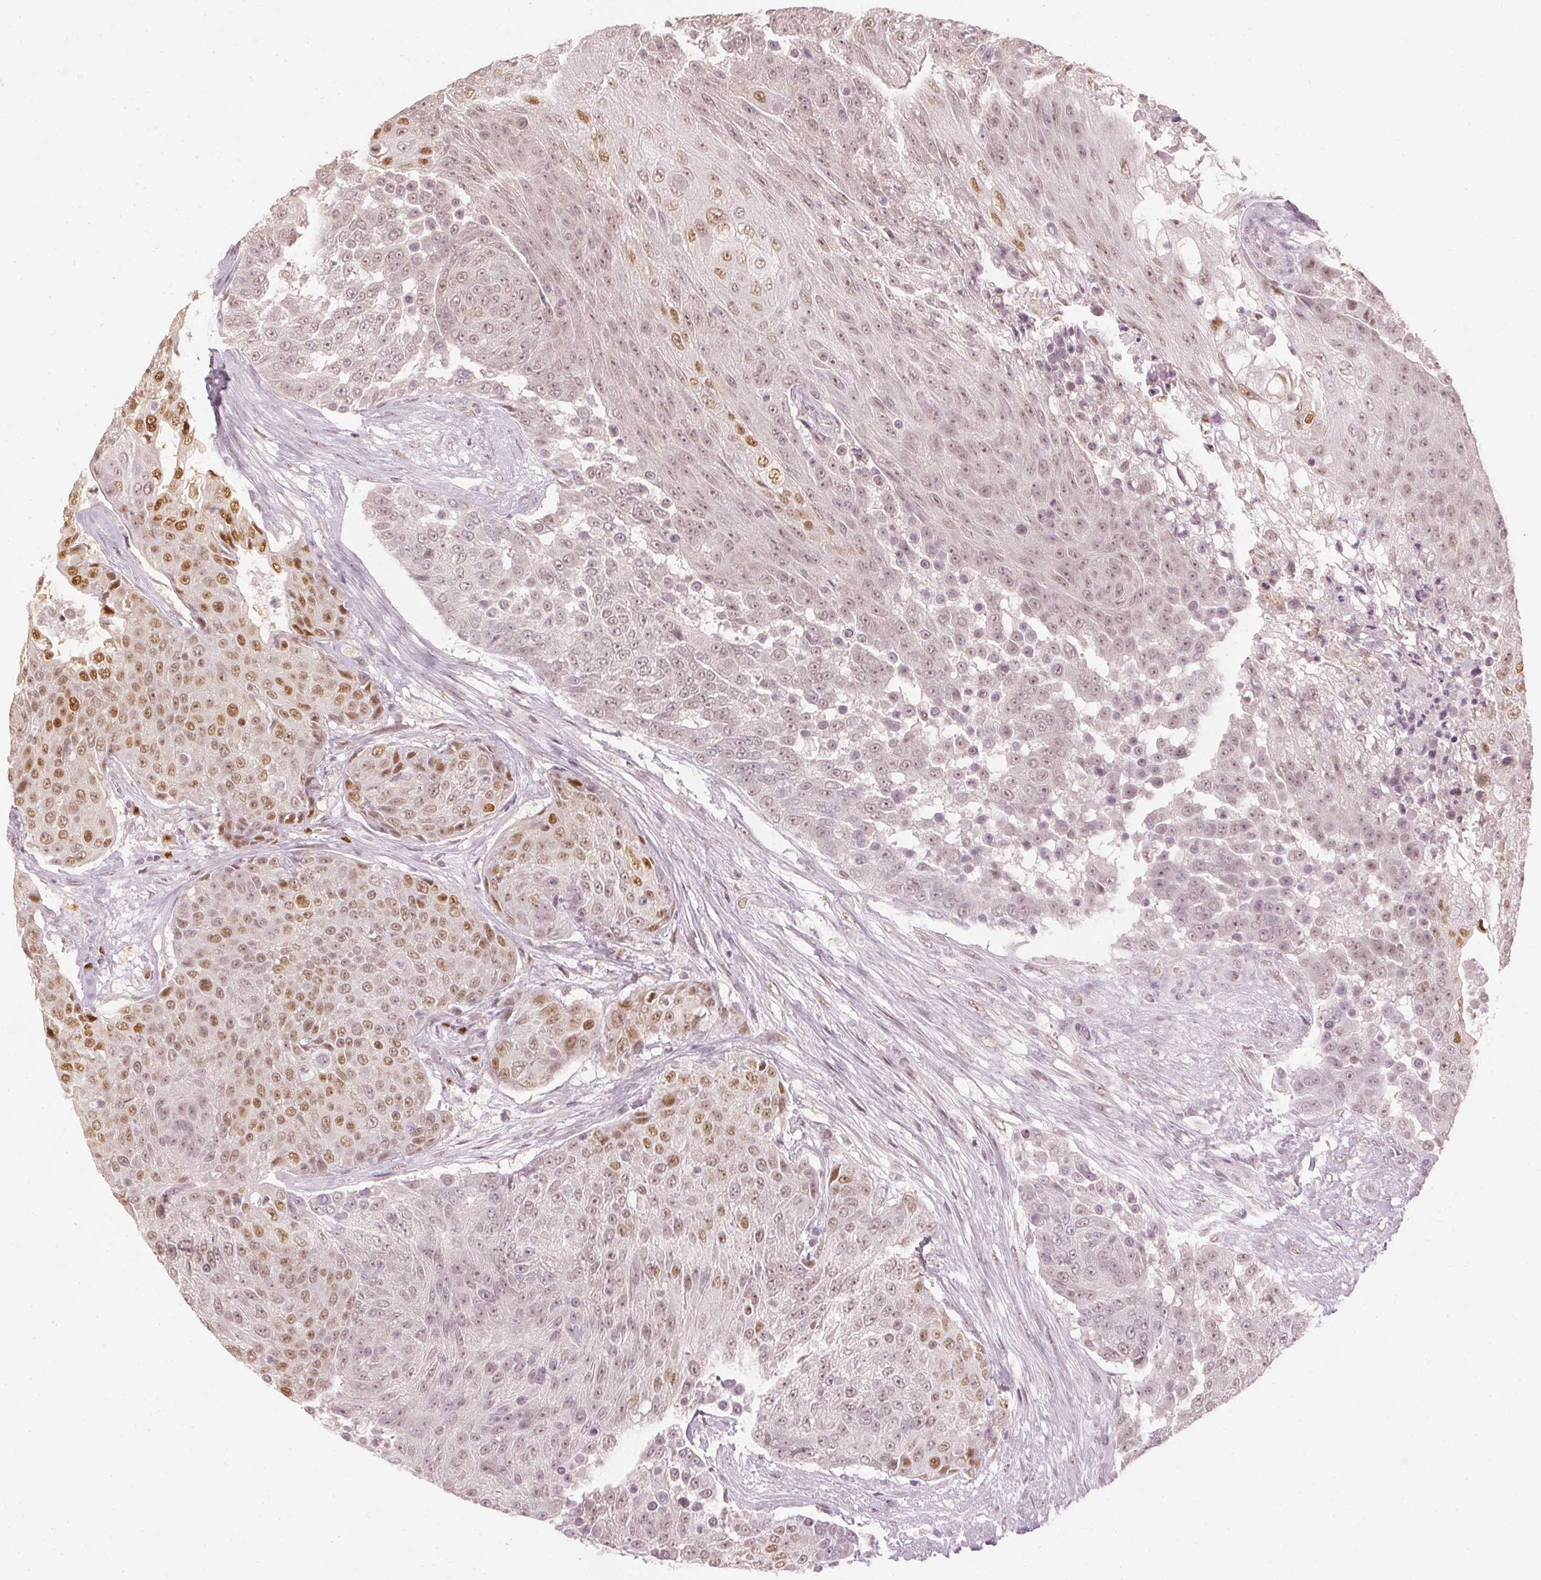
{"staining": {"intensity": "moderate", "quantity": "25%-75%", "location": "nuclear"}, "tissue": "urothelial cancer", "cell_type": "Tumor cells", "image_type": "cancer", "snomed": [{"axis": "morphology", "description": "Urothelial carcinoma, High grade"}, {"axis": "topography", "description": "Urinary bladder"}], "caption": "This is an image of immunohistochemistry staining of urothelial cancer, which shows moderate staining in the nuclear of tumor cells.", "gene": "SLC39A3", "patient": {"sex": "female", "age": 63}}